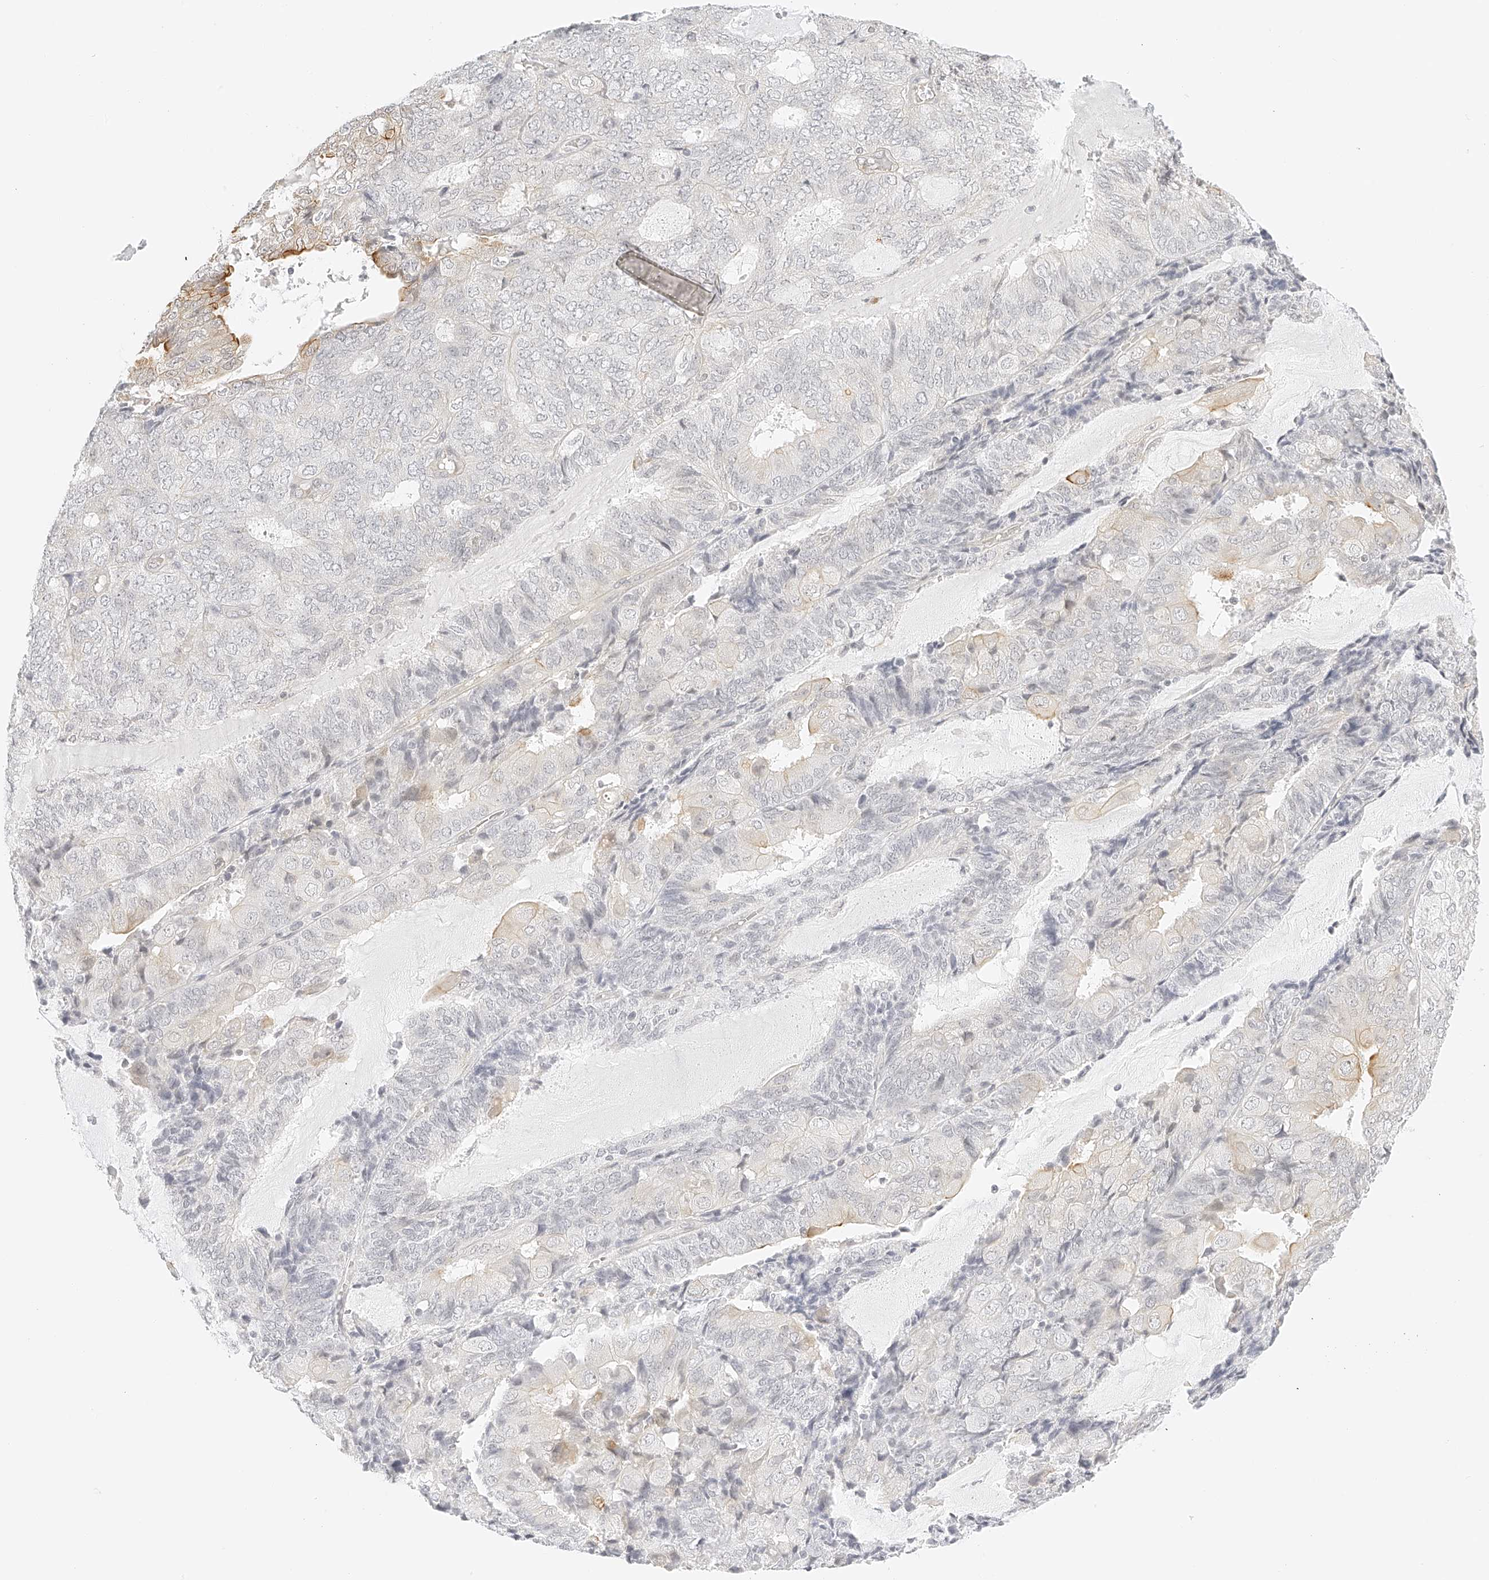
{"staining": {"intensity": "negative", "quantity": "none", "location": "none"}, "tissue": "endometrial cancer", "cell_type": "Tumor cells", "image_type": "cancer", "snomed": [{"axis": "morphology", "description": "Adenocarcinoma, NOS"}, {"axis": "topography", "description": "Endometrium"}], "caption": "Tumor cells show no significant expression in adenocarcinoma (endometrial).", "gene": "ZFP69", "patient": {"sex": "female", "age": 81}}